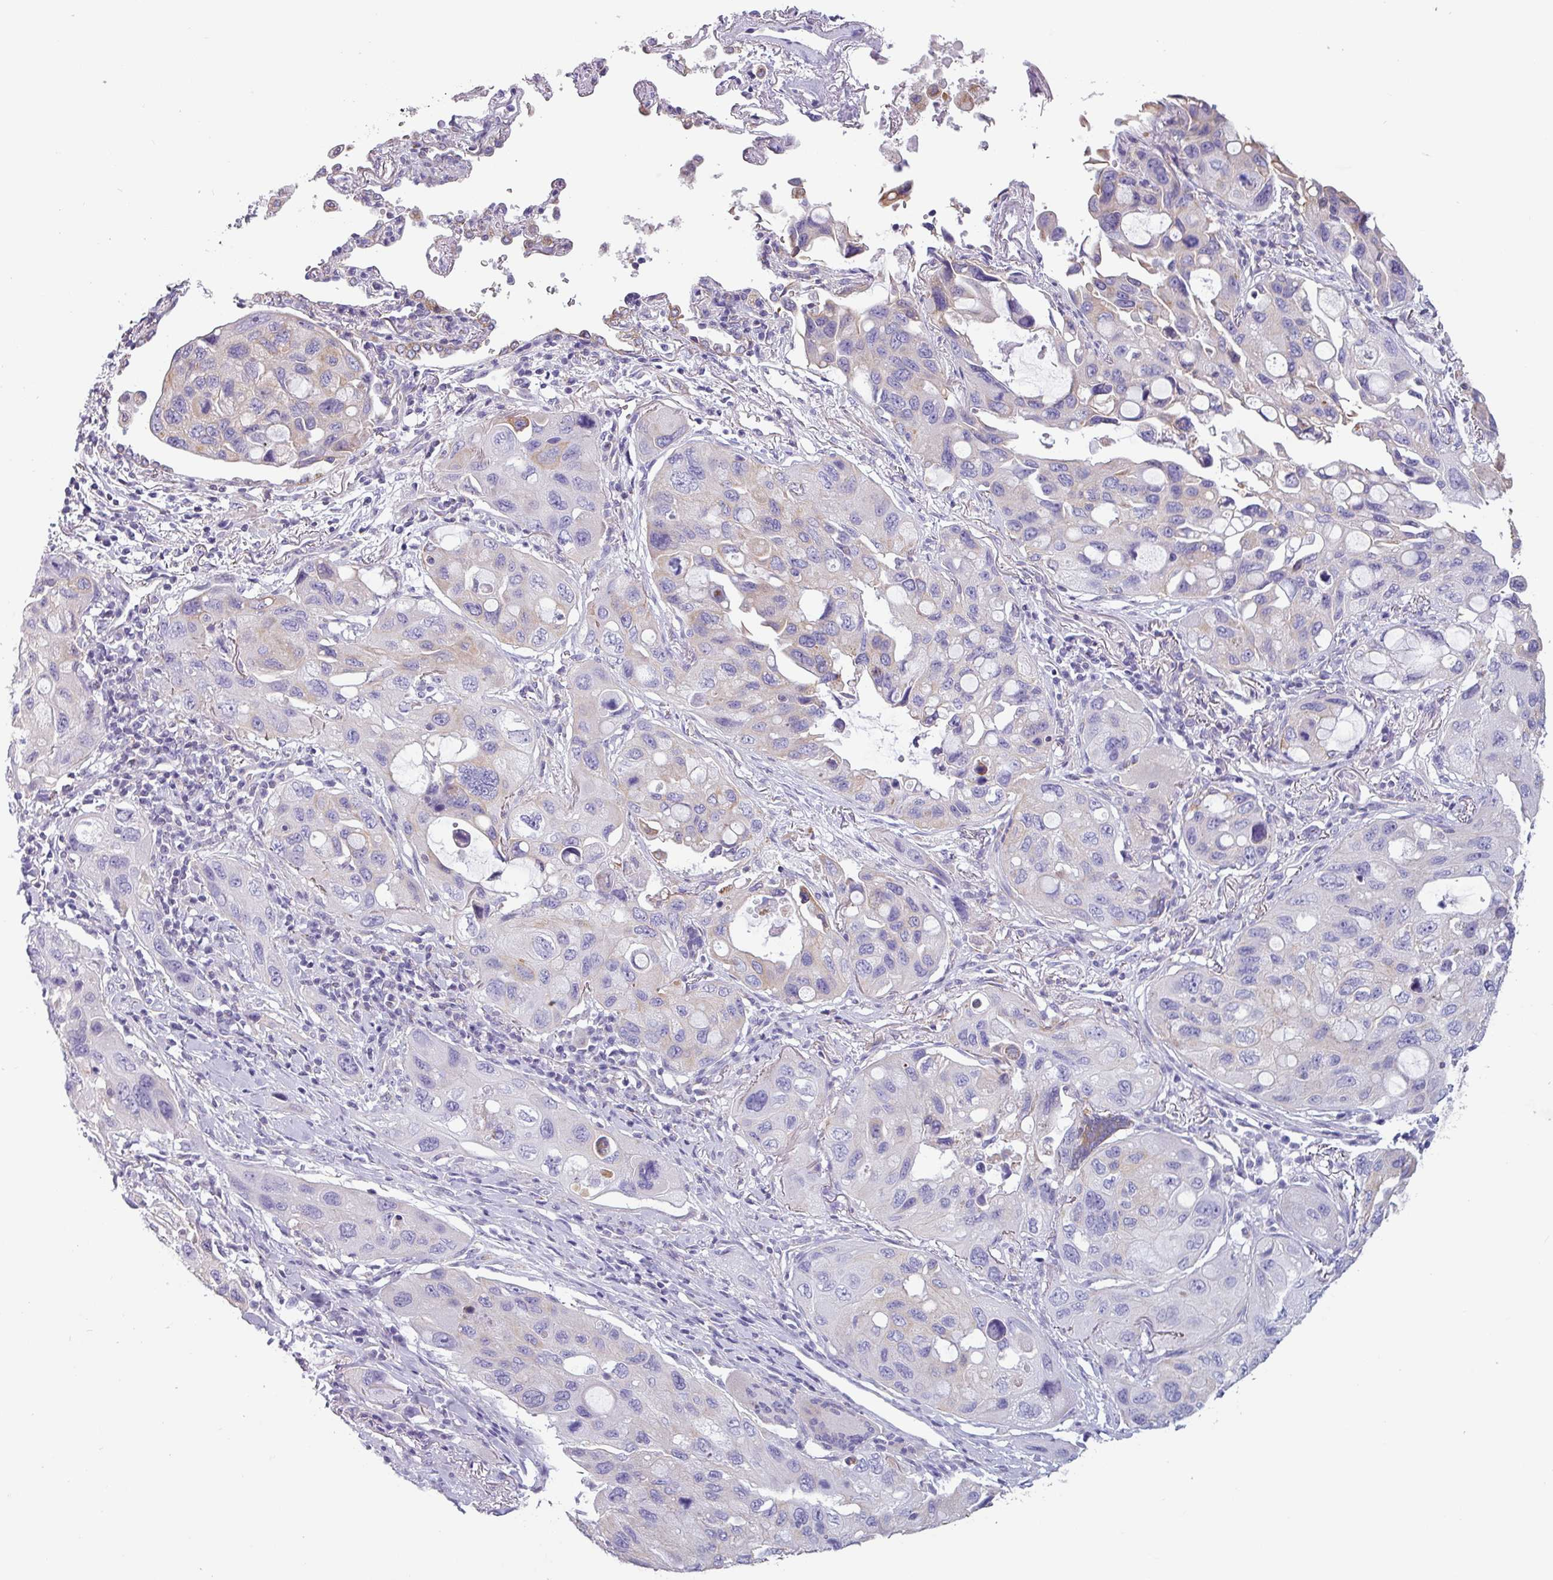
{"staining": {"intensity": "negative", "quantity": "none", "location": "none"}, "tissue": "lung cancer", "cell_type": "Tumor cells", "image_type": "cancer", "snomed": [{"axis": "morphology", "description": "Squamous cell carcinoma, NOS"}, {"axis": "topography", "description": "Lung"}], "caption": "Immunohistochemistry (IHC) of human squamous cell carcinoma (lung) reveals no positivity in tumor cells. (Stains: DAB IHC with hematoxylin counter stain, Microscopy: brightfield microscopy at high magnification).", "gene": "CAMK1", "patient": {"sex": "female", "age": 73}}